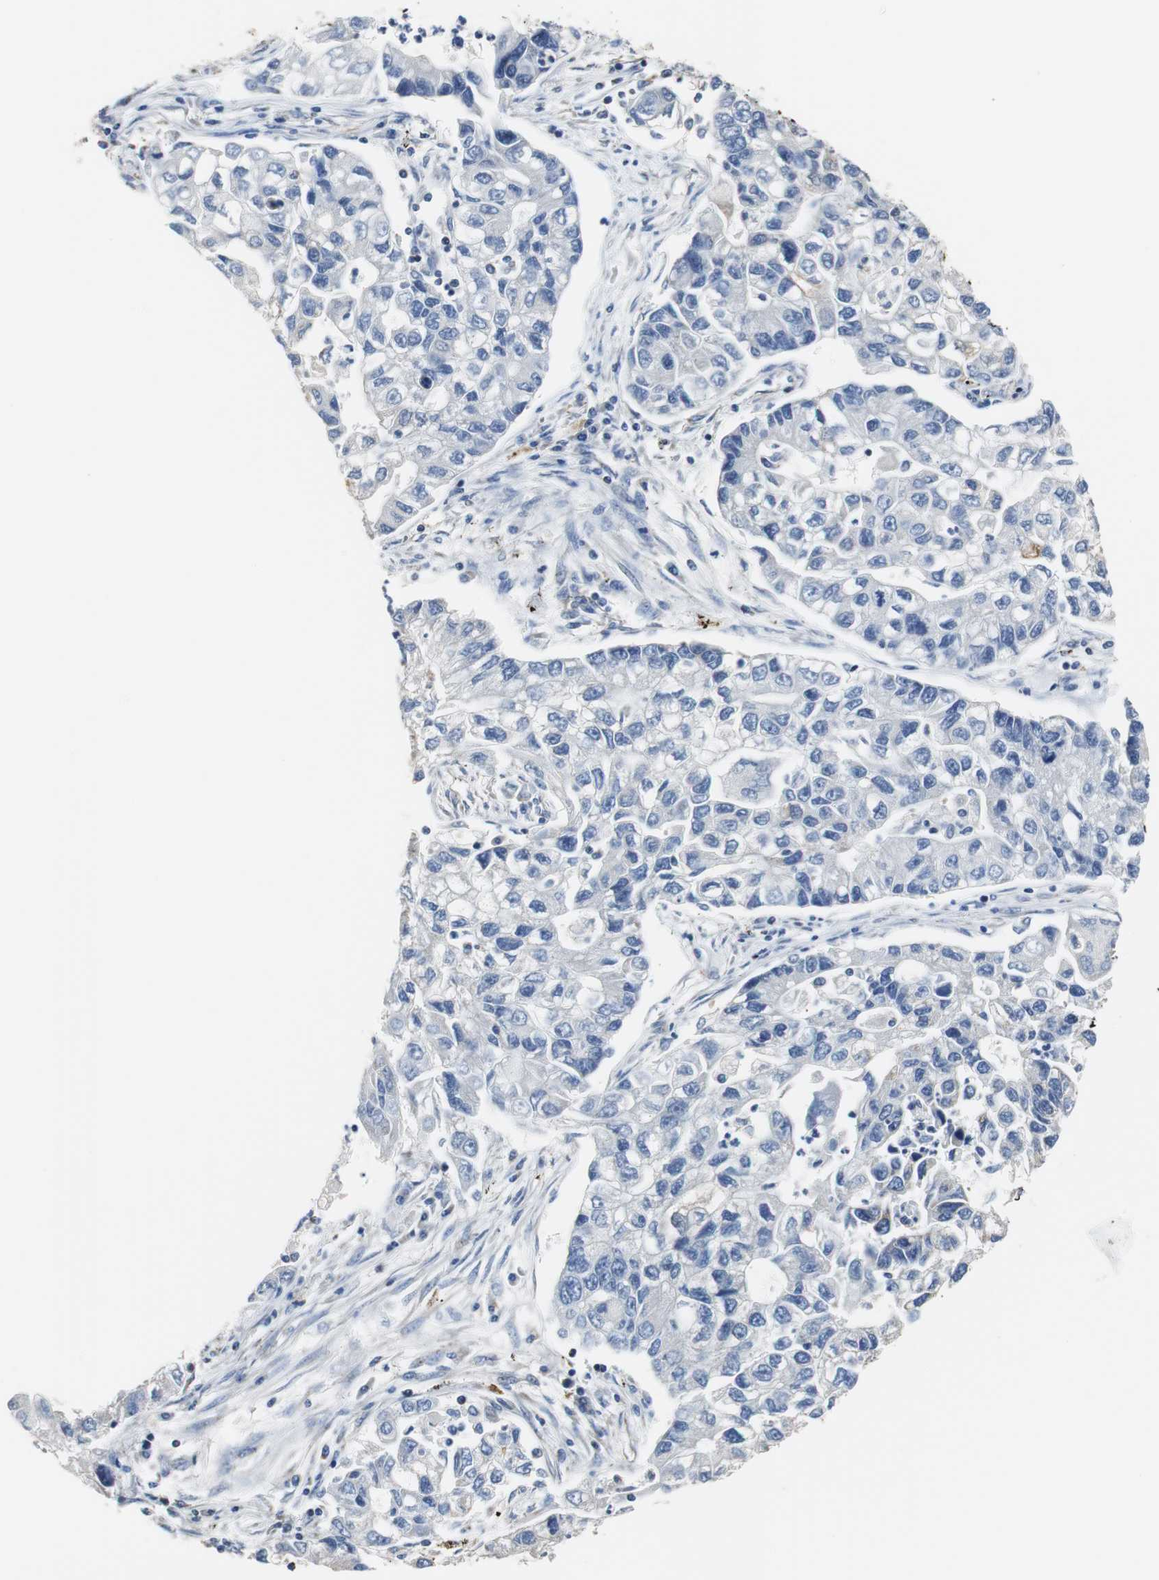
{"staining": {"intensity": "negative", "quantity": "none", "location": "none"}, "tissue": "lung cancer", "cell_type": "Tumor cells", "image_type": "cancer", "snomed": [{"axis": "morphology", "description": "Adenocarcinoma, NOS"}, {"axis": "topography", "description": "Lung"}], "caption": "IHC micrograph of neoplastic tissue: lung cancer stained with DAB (3,3'-diaminobenzidine) reveals no significant protein positivity in tumor cells.", "gene": "PCK1", "patient": {"sex": "female", "age": 51}}